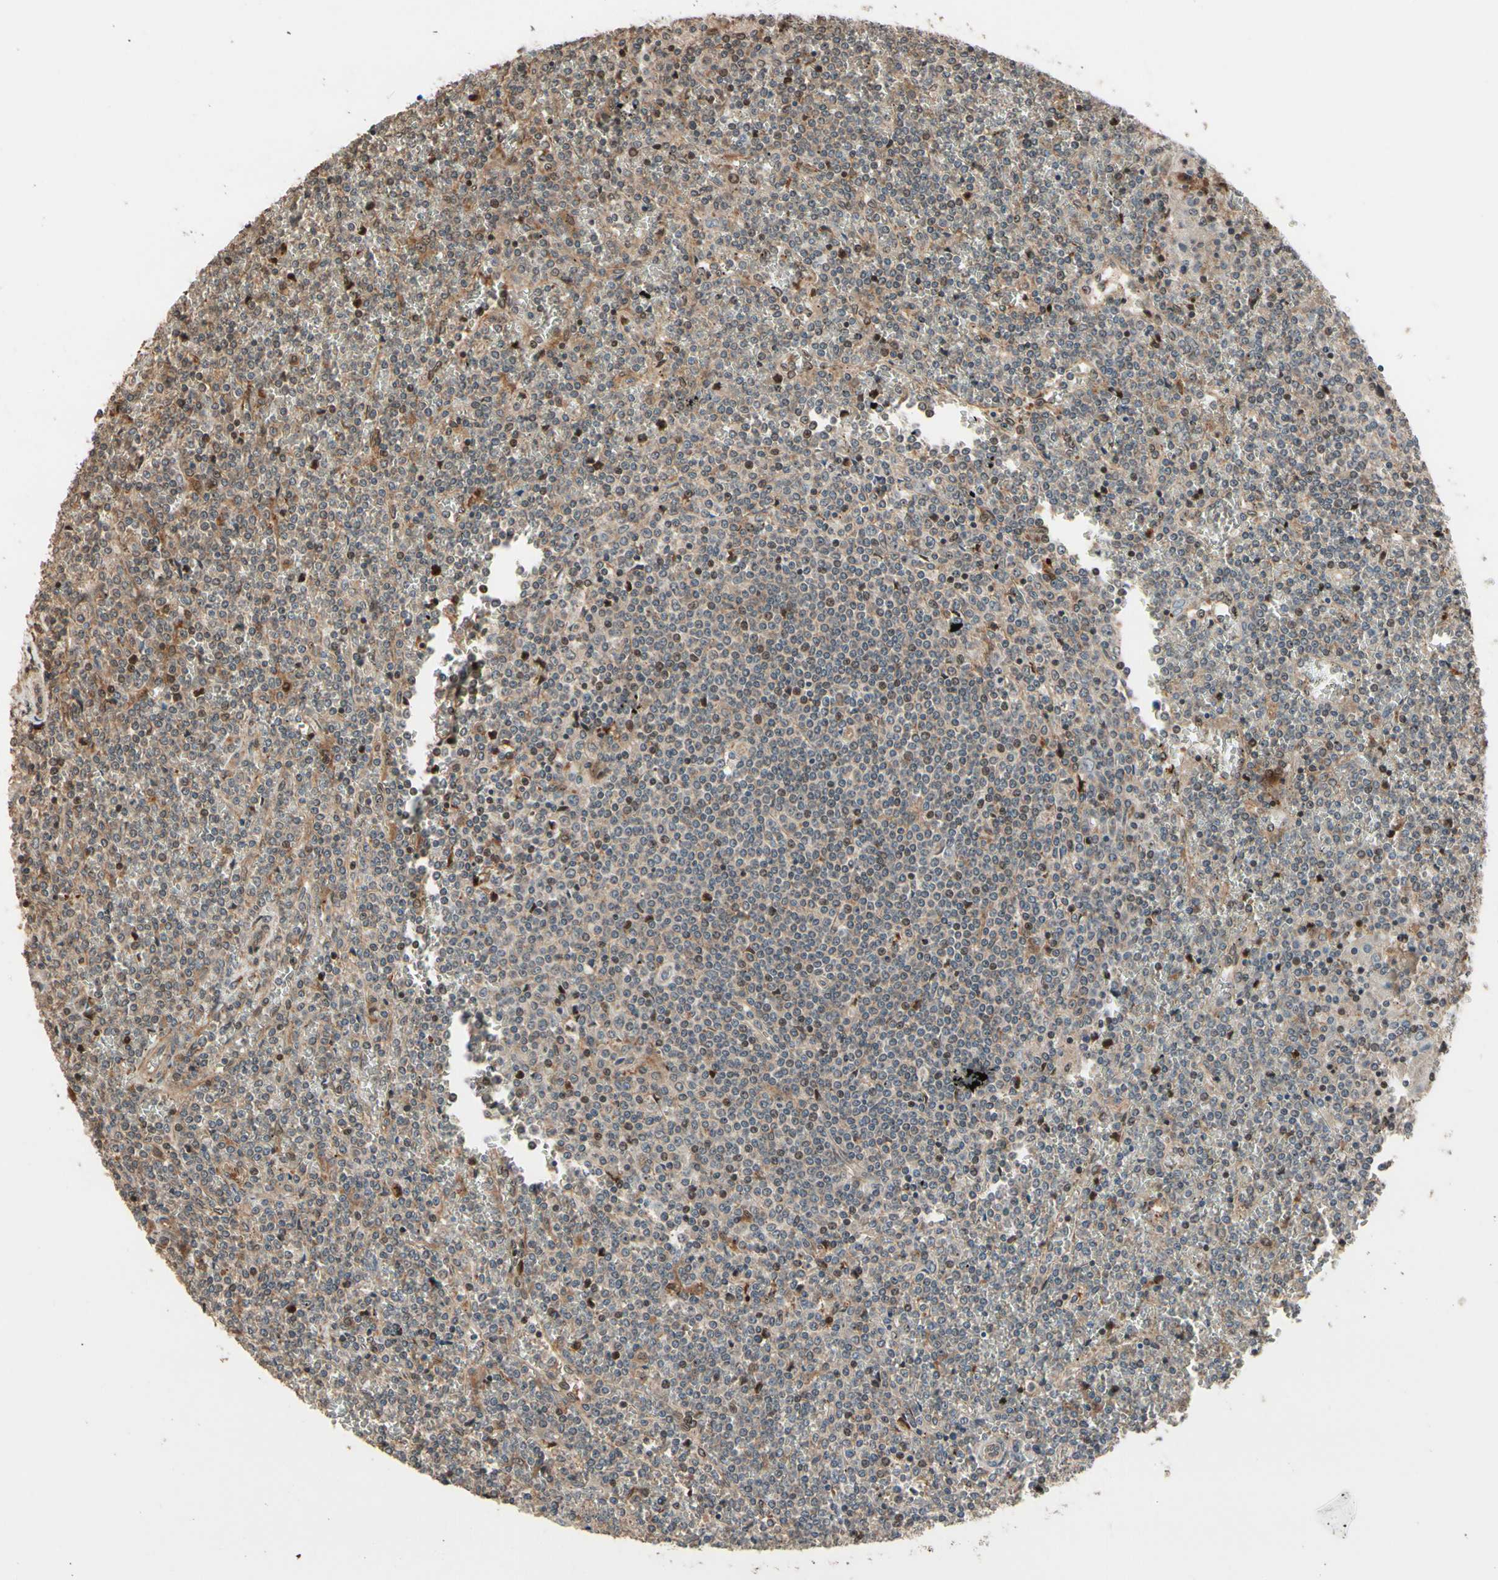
{"staining": {"intensity": "weak", "quantity": "25%-75%", "location": "cytoplasmic/membranous,nuclear"}, "tissue": "lymphoma", "cell_type": "Tumor cells", "image_type": "cancer", "snomed": [{"axis": "morphology", "description": "Malignant lymphoma, non-Hodgkin's type, Low grade"}, {"axis": "topography", "description": "Spleen"}], "caption": "Immunohistochemical staining of human low-grade malignant lymphoma, non-Hodgkin's type displays low levels of weak cytoplasmic/membranous and nuclear protein positivity in about 25%-75% of tumor cells. Nuclei are stained in blue.", "gene": "CSF1R", "patient": {"sex": "female", "age": 19}}